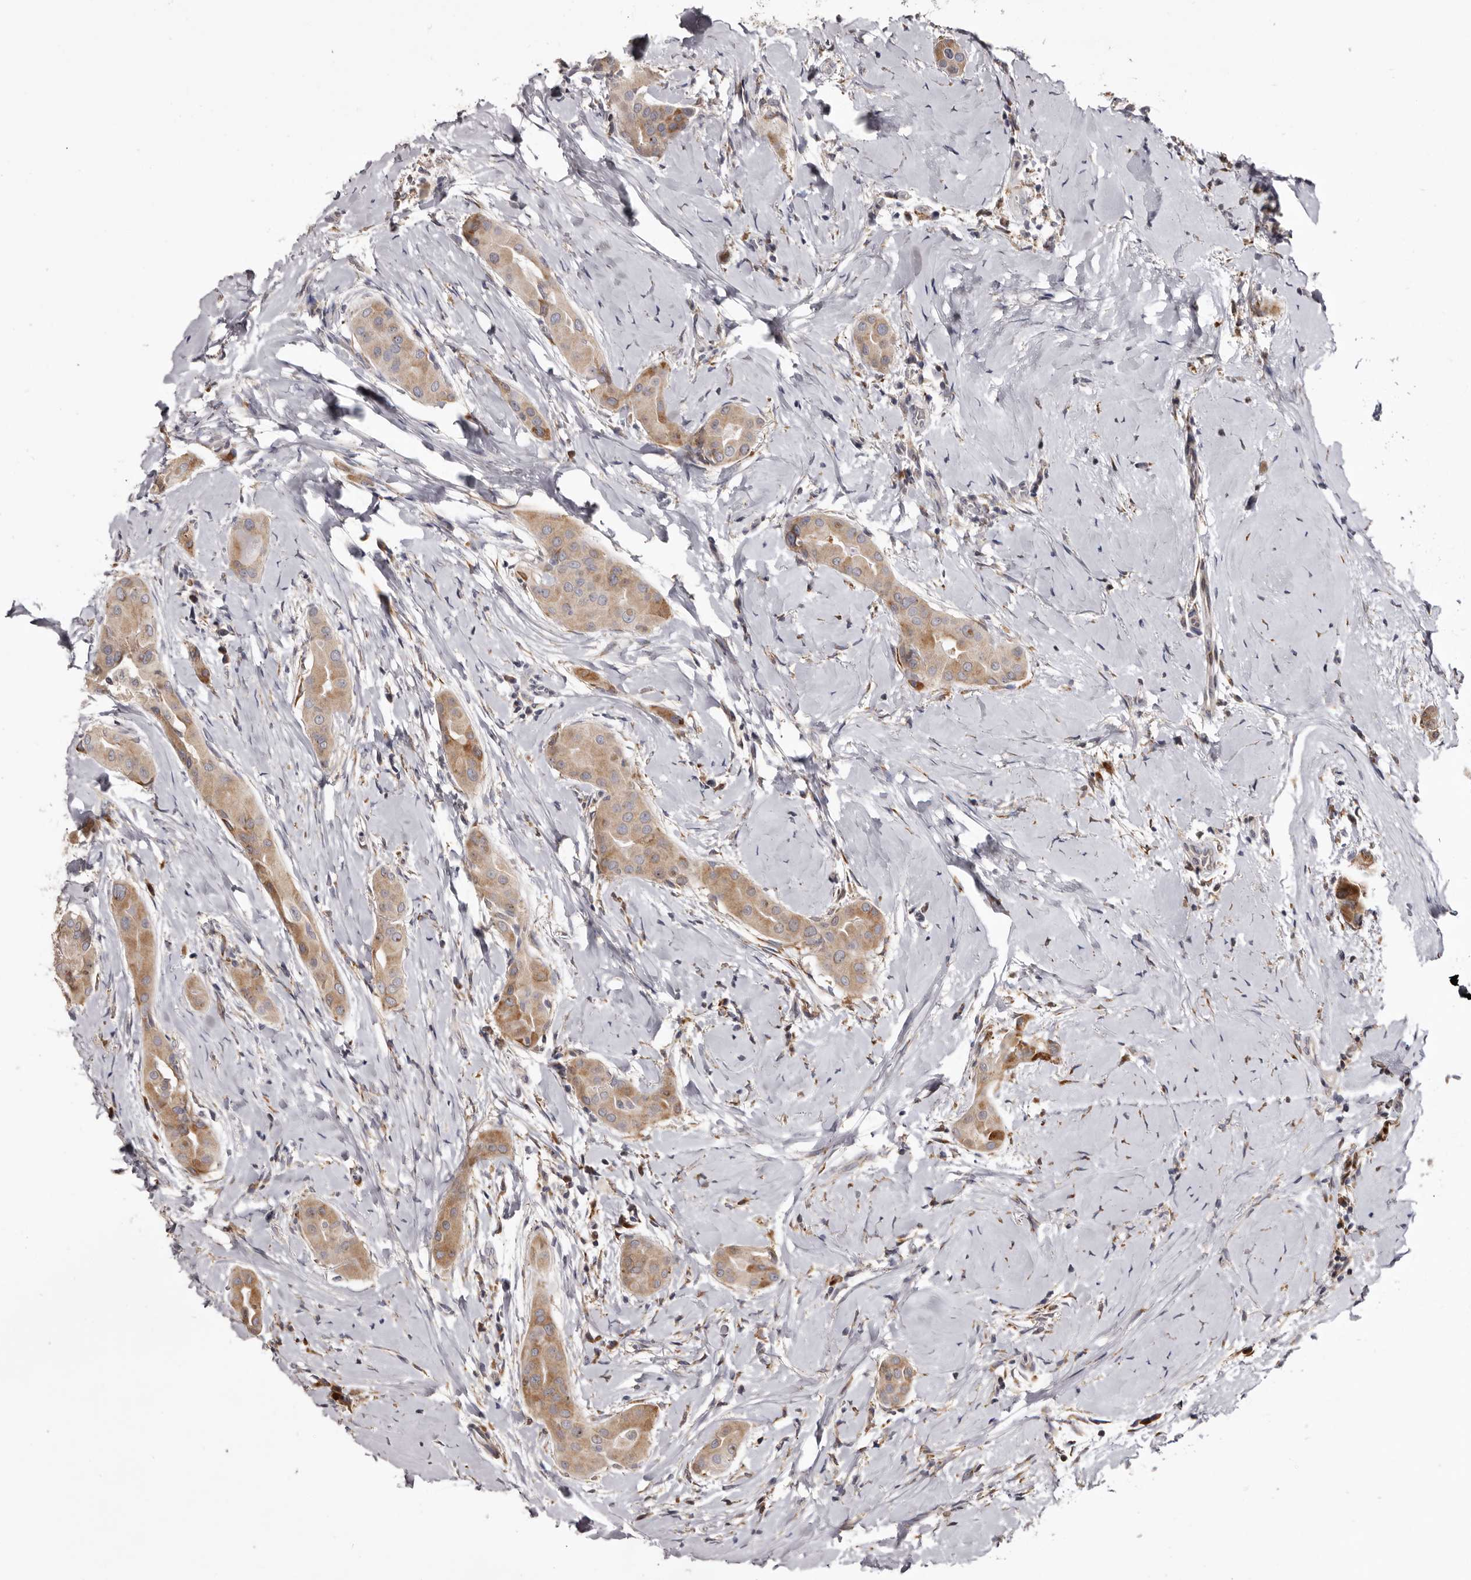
{"staining": {"intensity": "moderate", "quantity": ">75%", "location": "cytoplasmic/membranous"}, "tissue": "thyroid cancer", "cell_type": "Tumor cells", "image_type": "cancer", "snomed": [{"axis": "morphology", "description": "Papillary adenocarcinoma, NOS"}, {"axis": "topography", "description": "Thyroid gland"}], "caption": "Immunohistochemistry histopathology image of neoplastic tissue: thyroid cancer (papillary adenocarcinoma) stained using IHC exhibits medium levels of moderate protein expression localized specifically in the cytoplasmic/membranous of tumor cells, appearing as a cytoplasmic/membranous brown color.", "gene": "PIGX", "patient": {"sex": "male", "age": 33}}